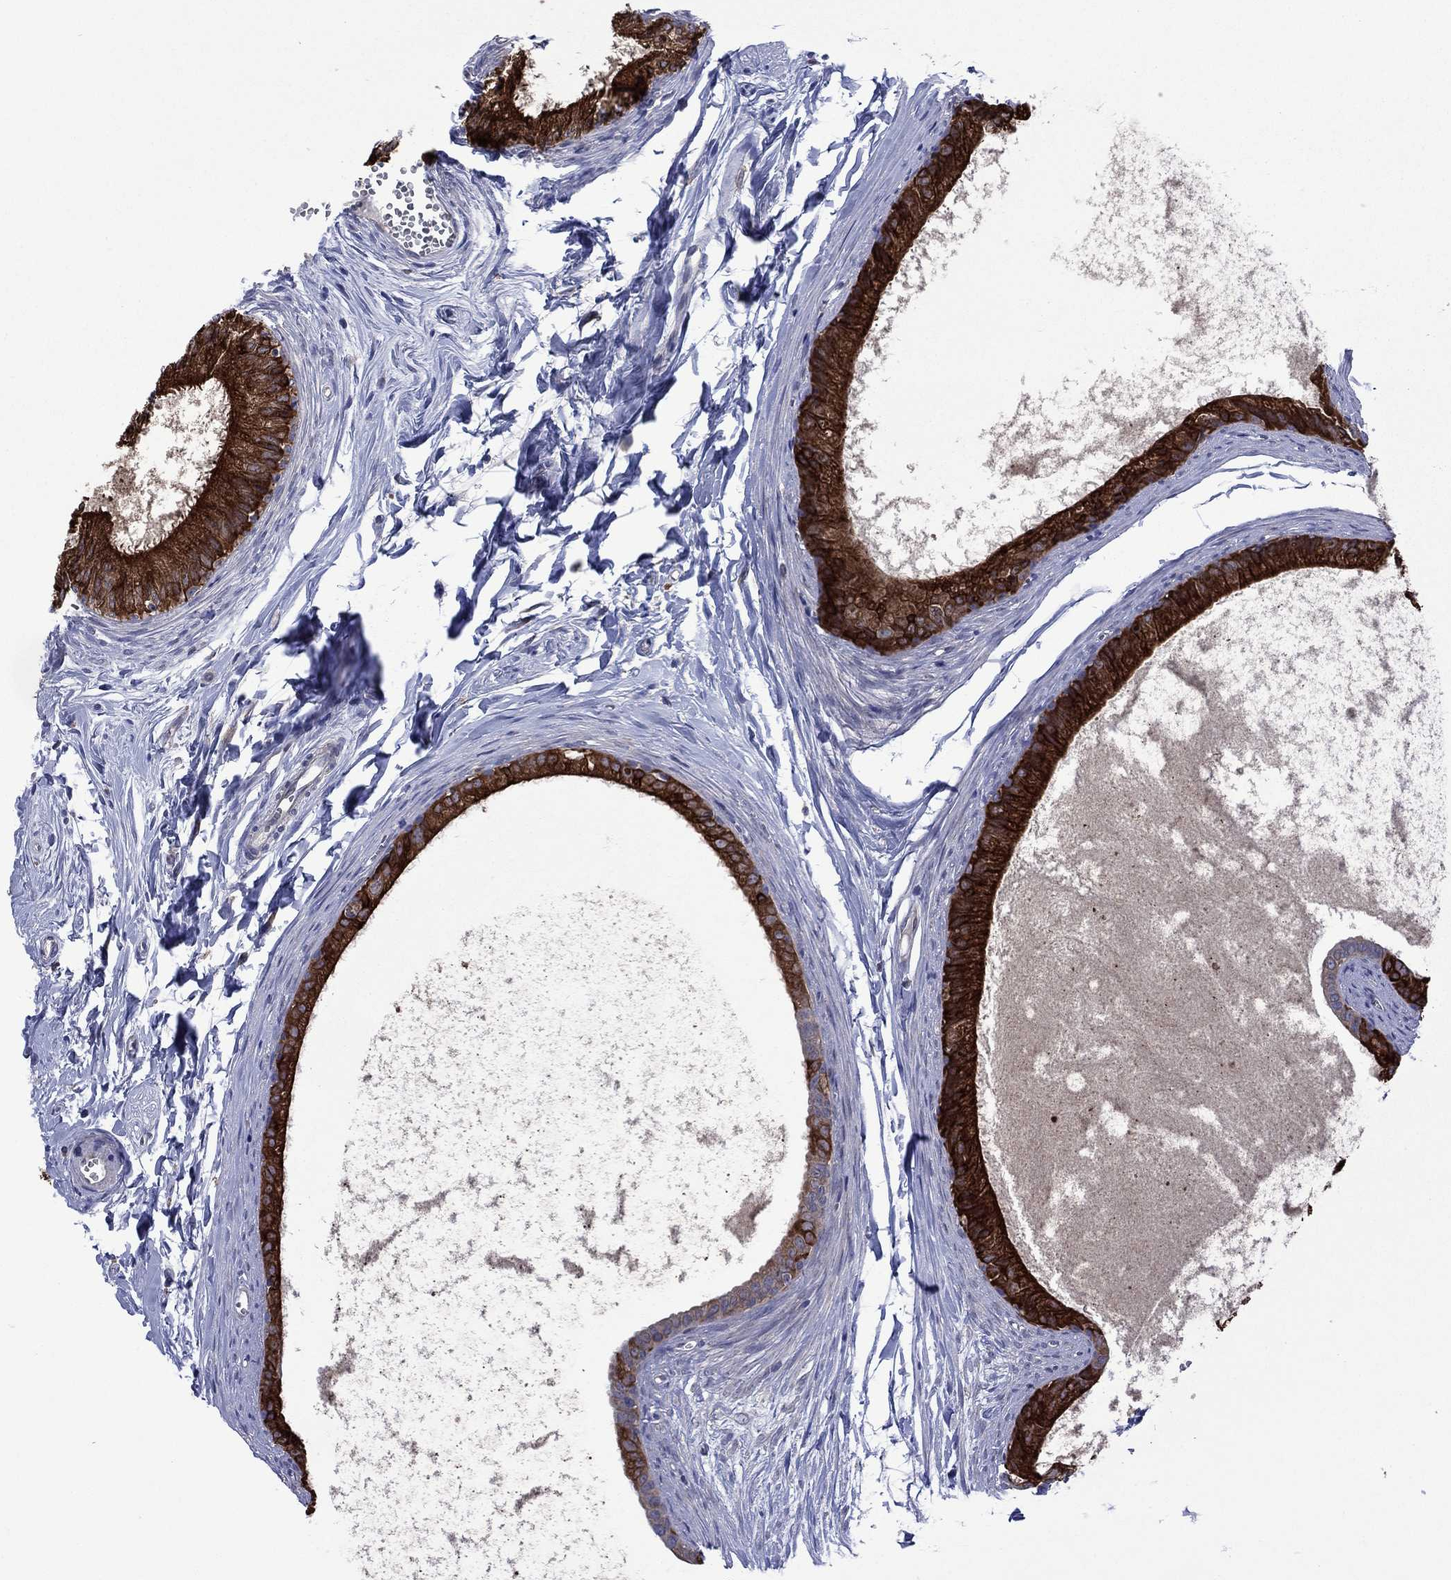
{"staining": {"intensity": "strong", "quantity": ">75%", "location": "cytoplasmic/membranous"}, "tissue": "epididymis", "cell_type": "Glandular cells", "image_type": "normal", "snomed": [{"axis": "morphology", "description": "Normal tissue, NOS"}, {"axis": "topography", "description": "Epididymis"}], "caption": "Epididymis stained for a protein exhibits strong cytoplasmic/membranous positivity in glandular cells.", "gene": "FURIN", "patient": {"sex": "male", "age": 51}}